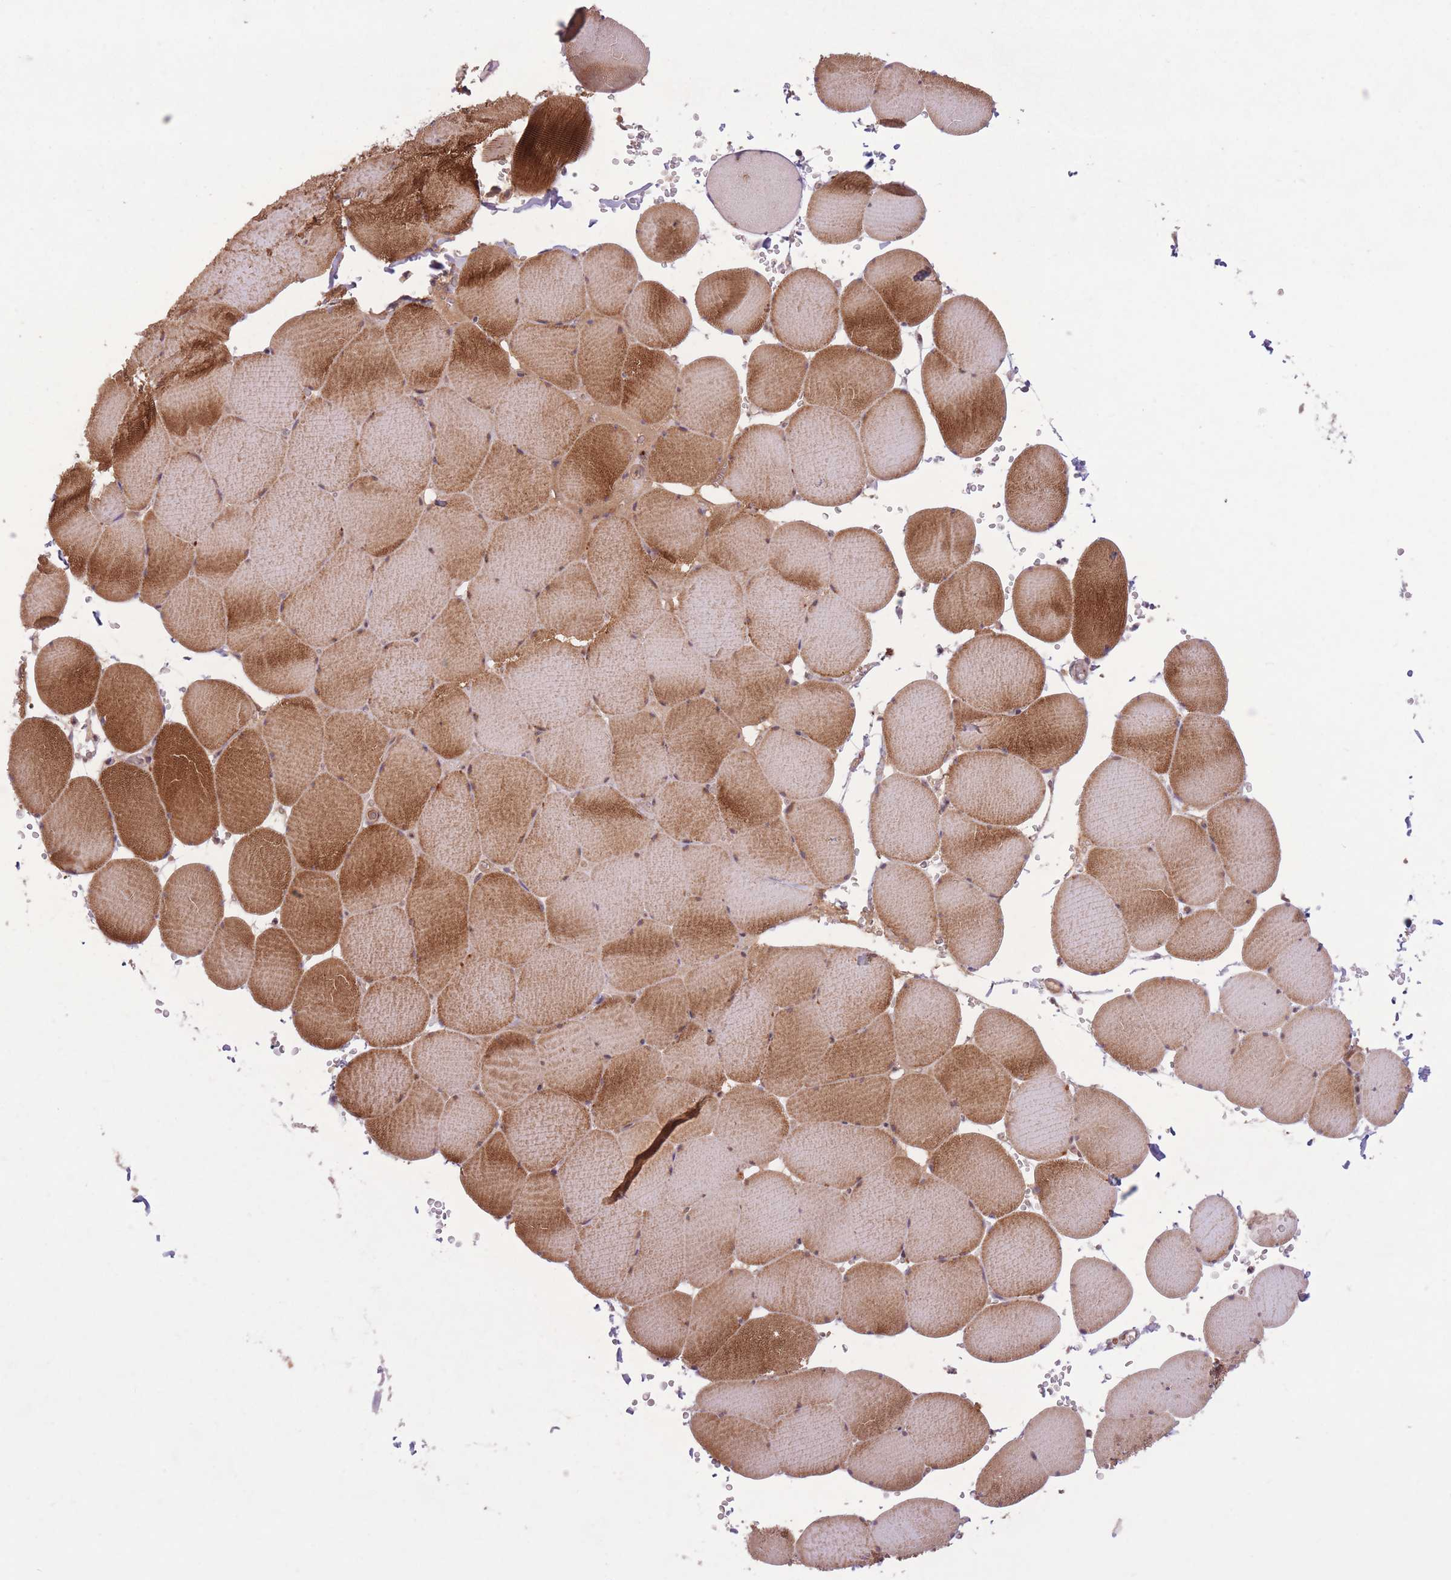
{"staining": {"intensity": "strong", "quantity": ">75%", "location": "cytoplasmic/membranous"}, "tissue": "skeletal muscle", "cell_type": "Myocytes", "image_type": "normal", "snomed": [{"axis": "morphology", "description": "Normal tissue, NOS"}, {"axis": "topography", "description": "Skeletal muscle"}, {"axis": "topography", "description": "Head-Neck"}], "caption": "IHC histopathology image of benign human skeletal muscle stained for a protein (brown), which displays high levels of strong cytoplasmic/membranous staining in approximately >75% of myocytes.", "gene": "POLR3F", "patient": {"sex": "male", "age": 66}}